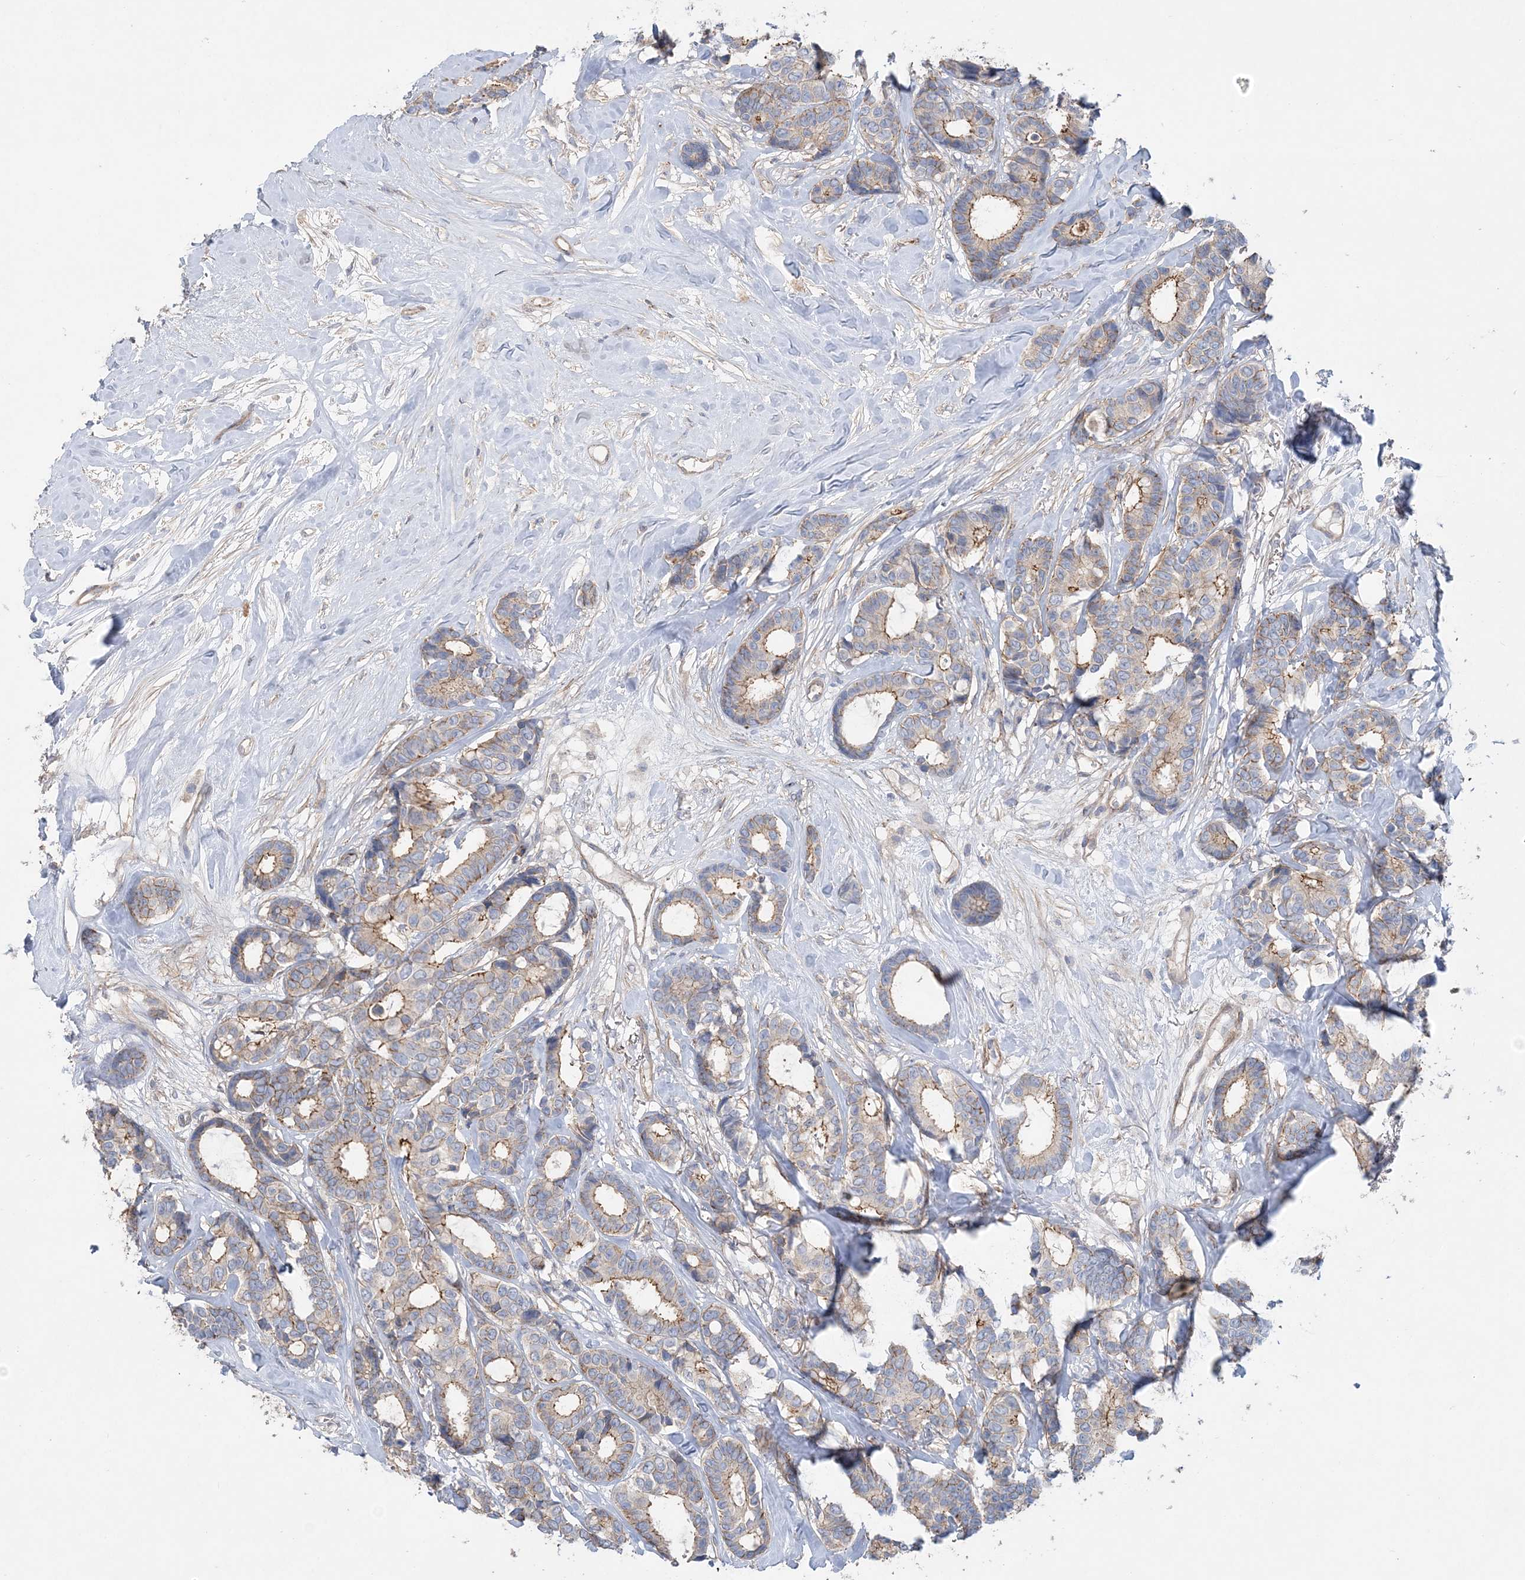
{"staining": {"intensity": "moderate", "quantity": "25%-75%", "location": "cytoplasmic/membranous"}, "tissue": "breast cancer", "cell_type": "Tumor cells", "image_type": "cancer", "snomed": [{"axis": "morphology", "description": "Duct carcinoma"}, {"axis": "topography", "description": "Breast"}], "caption": "DAB (3,3'-diaminobenzidine) immunohistochemical staining of human breast invasive ductal carcinoma reveals moderate cytoplasmic/membranous protein positivity in about 25%-75% of tumor cells. Using DAB (3,3'-diaminobenzidine) (brown) and hematoxylin (blue) stains, captured at high magnification using brightfield microscopy.", "gene": "PIGC", "patient": {"sex": "female", "age": 87}}